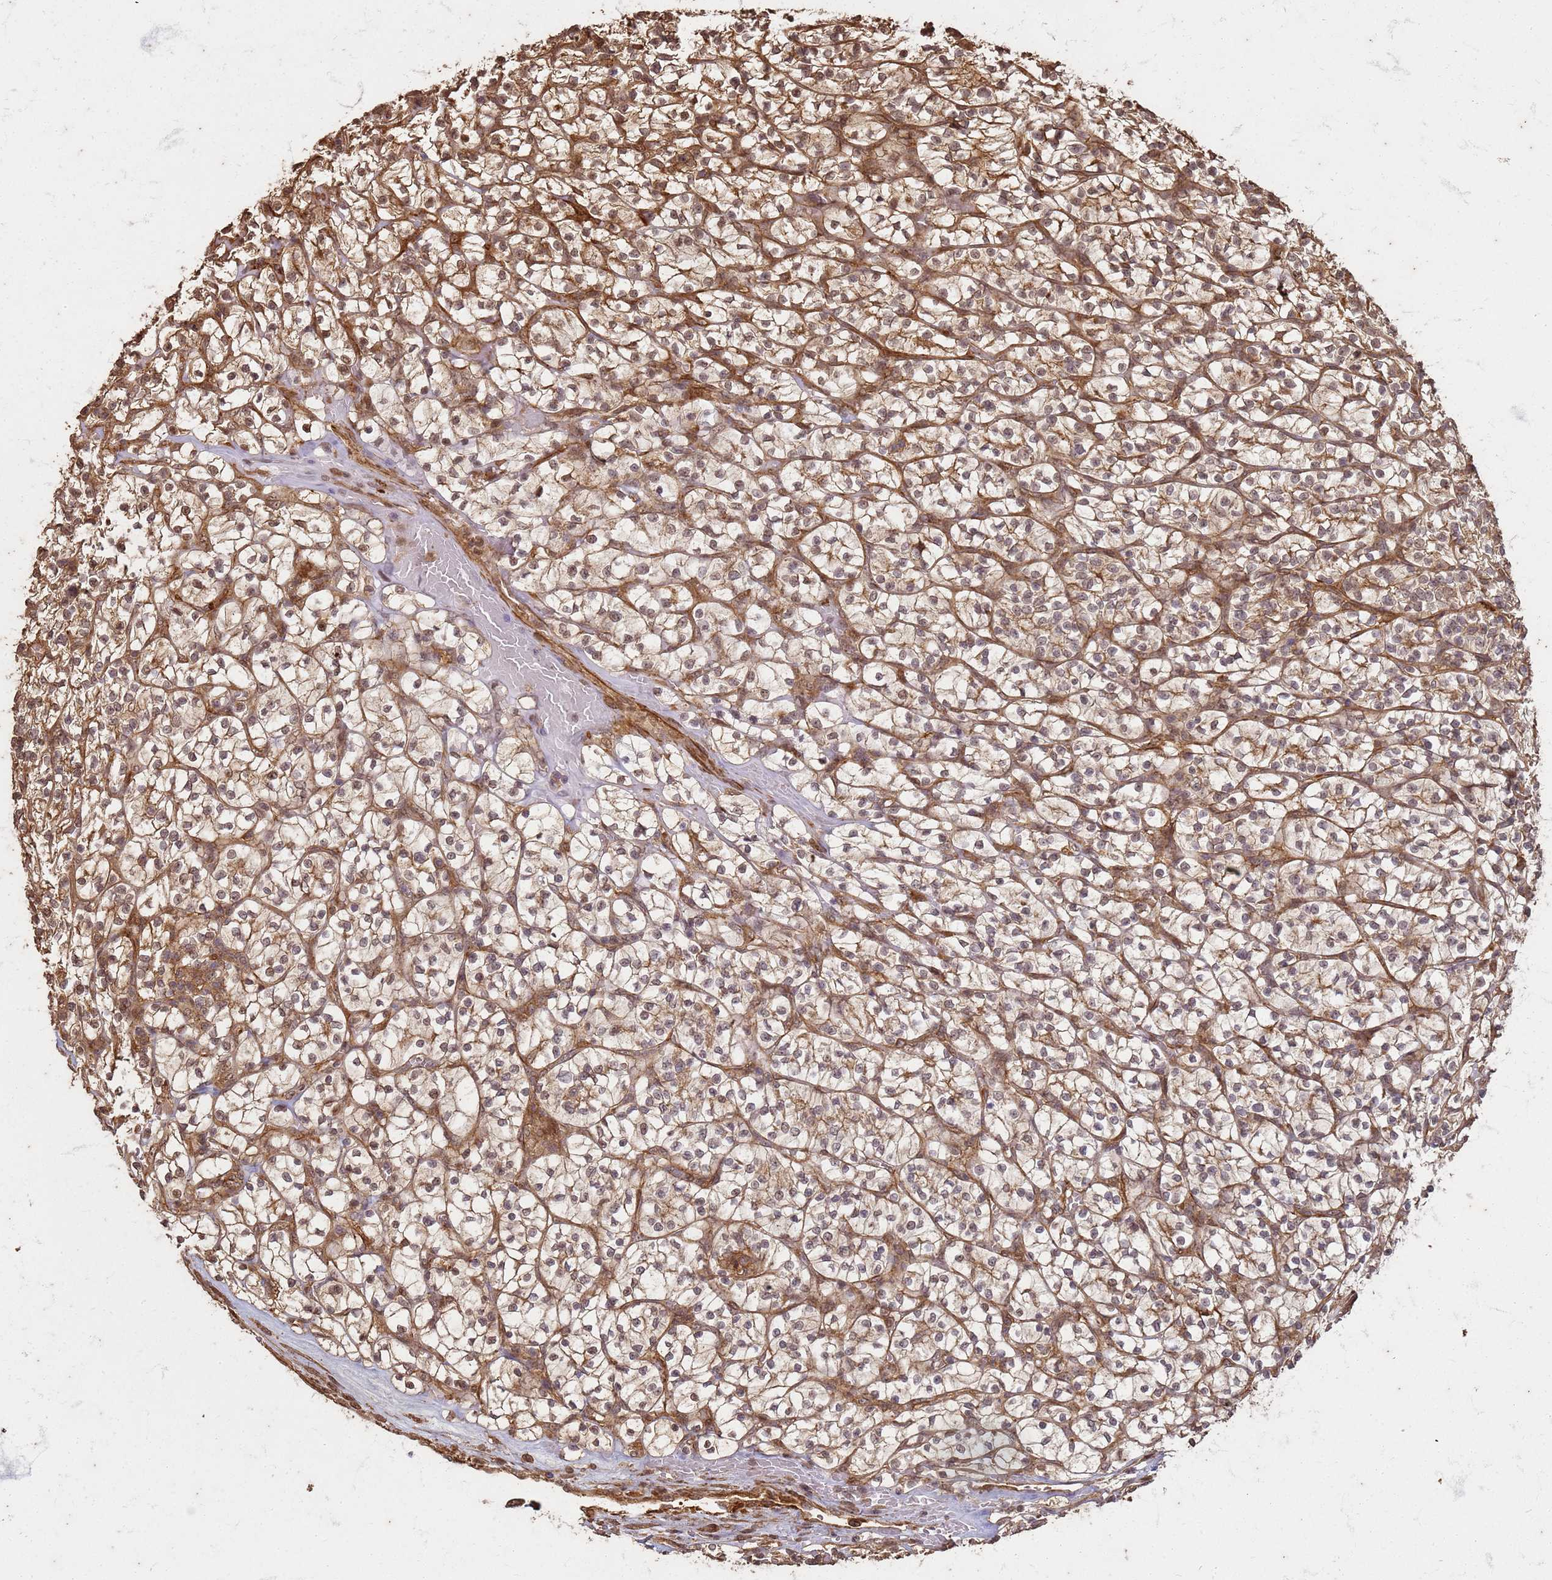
{"staining": {"intensity": "moderate", "quantity": ">75%", "location": "cytoplasmic/membranous,nuclear"}, "tissue": "renal cancer", "cell_type": "Tumor cells", "image_type": "cancer", "snomed": [{"axis": "morphology", "description": "Adenocarcinoma, NOS"}, {"axis": "topography", "description": "Kidney"}], "caption": "Immunohistochemistry (IHC) (DAB (3,3'-diaminobenzidine)) staining of human renal adenocarcinoma displays moderate cytoplasmic/membranous and nuclear protein staining in about >75% of tumor cells. (Stains: DAB in brown, nuclei in blue, Microscopy: brightfield microscopy at high magnification).", "gene": "KIF26A", "patient": {"sex": "female", "age": 64}}